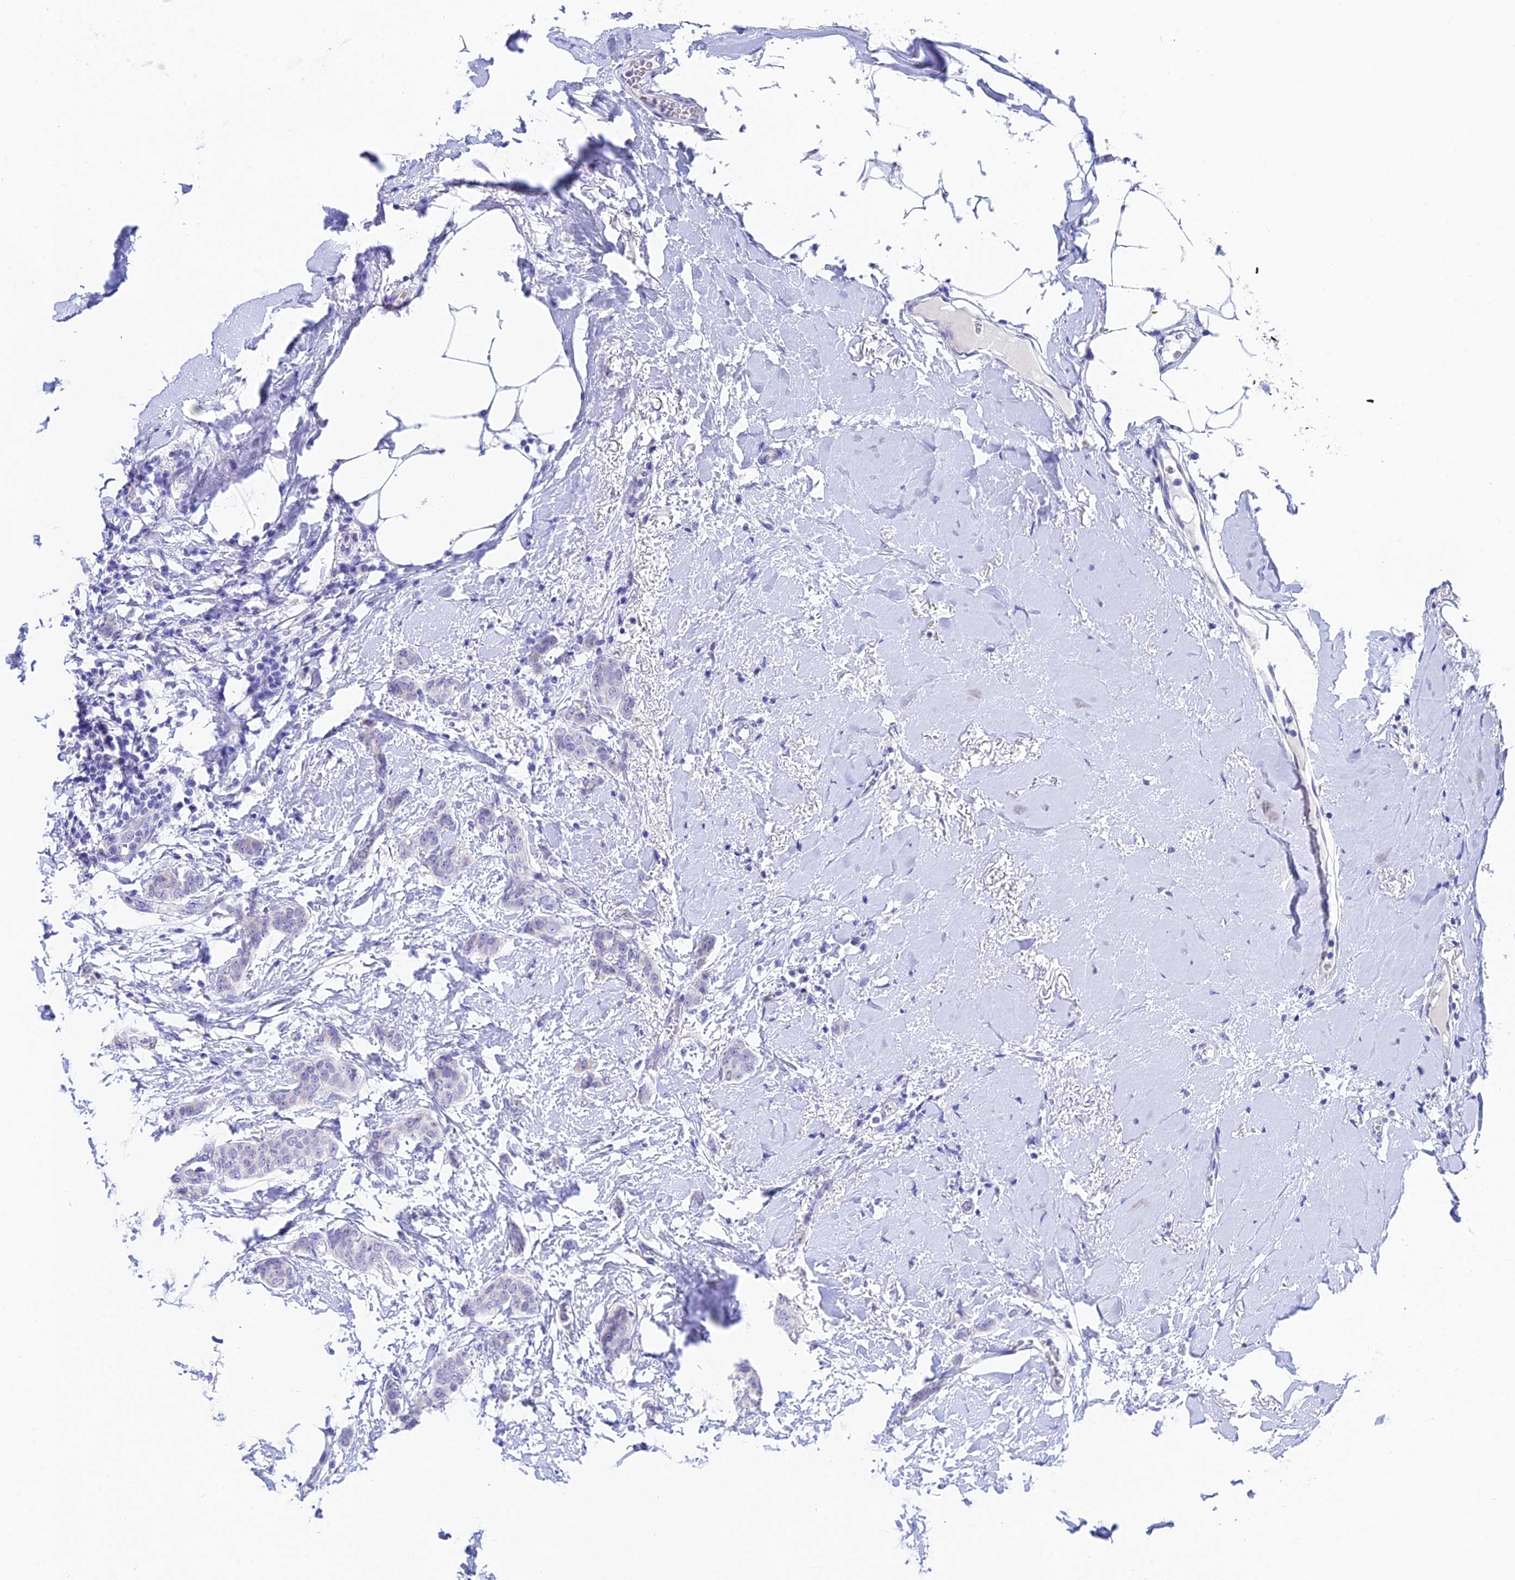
{"staining": {"intensity": "negative", "quantity": "none", "location": "none"}, "tissue": "breast cancer", "cell_type": "Tumor cells", "image_type": "cancer", "snomed": [{"axis": "morphology", "description": "Duct carcinoma"}, {"axis": "topography", "description": "Breast"}], "caption": "Immunohistochemistry photomicrograph of neoplastic tissue: human infiltrating ductal carcinoma (breast) stained with DAB demonstrates no significant protein expression in tumor cells.", "gene": "CEP41", "patient": {"sex": "female", "age": 72}}